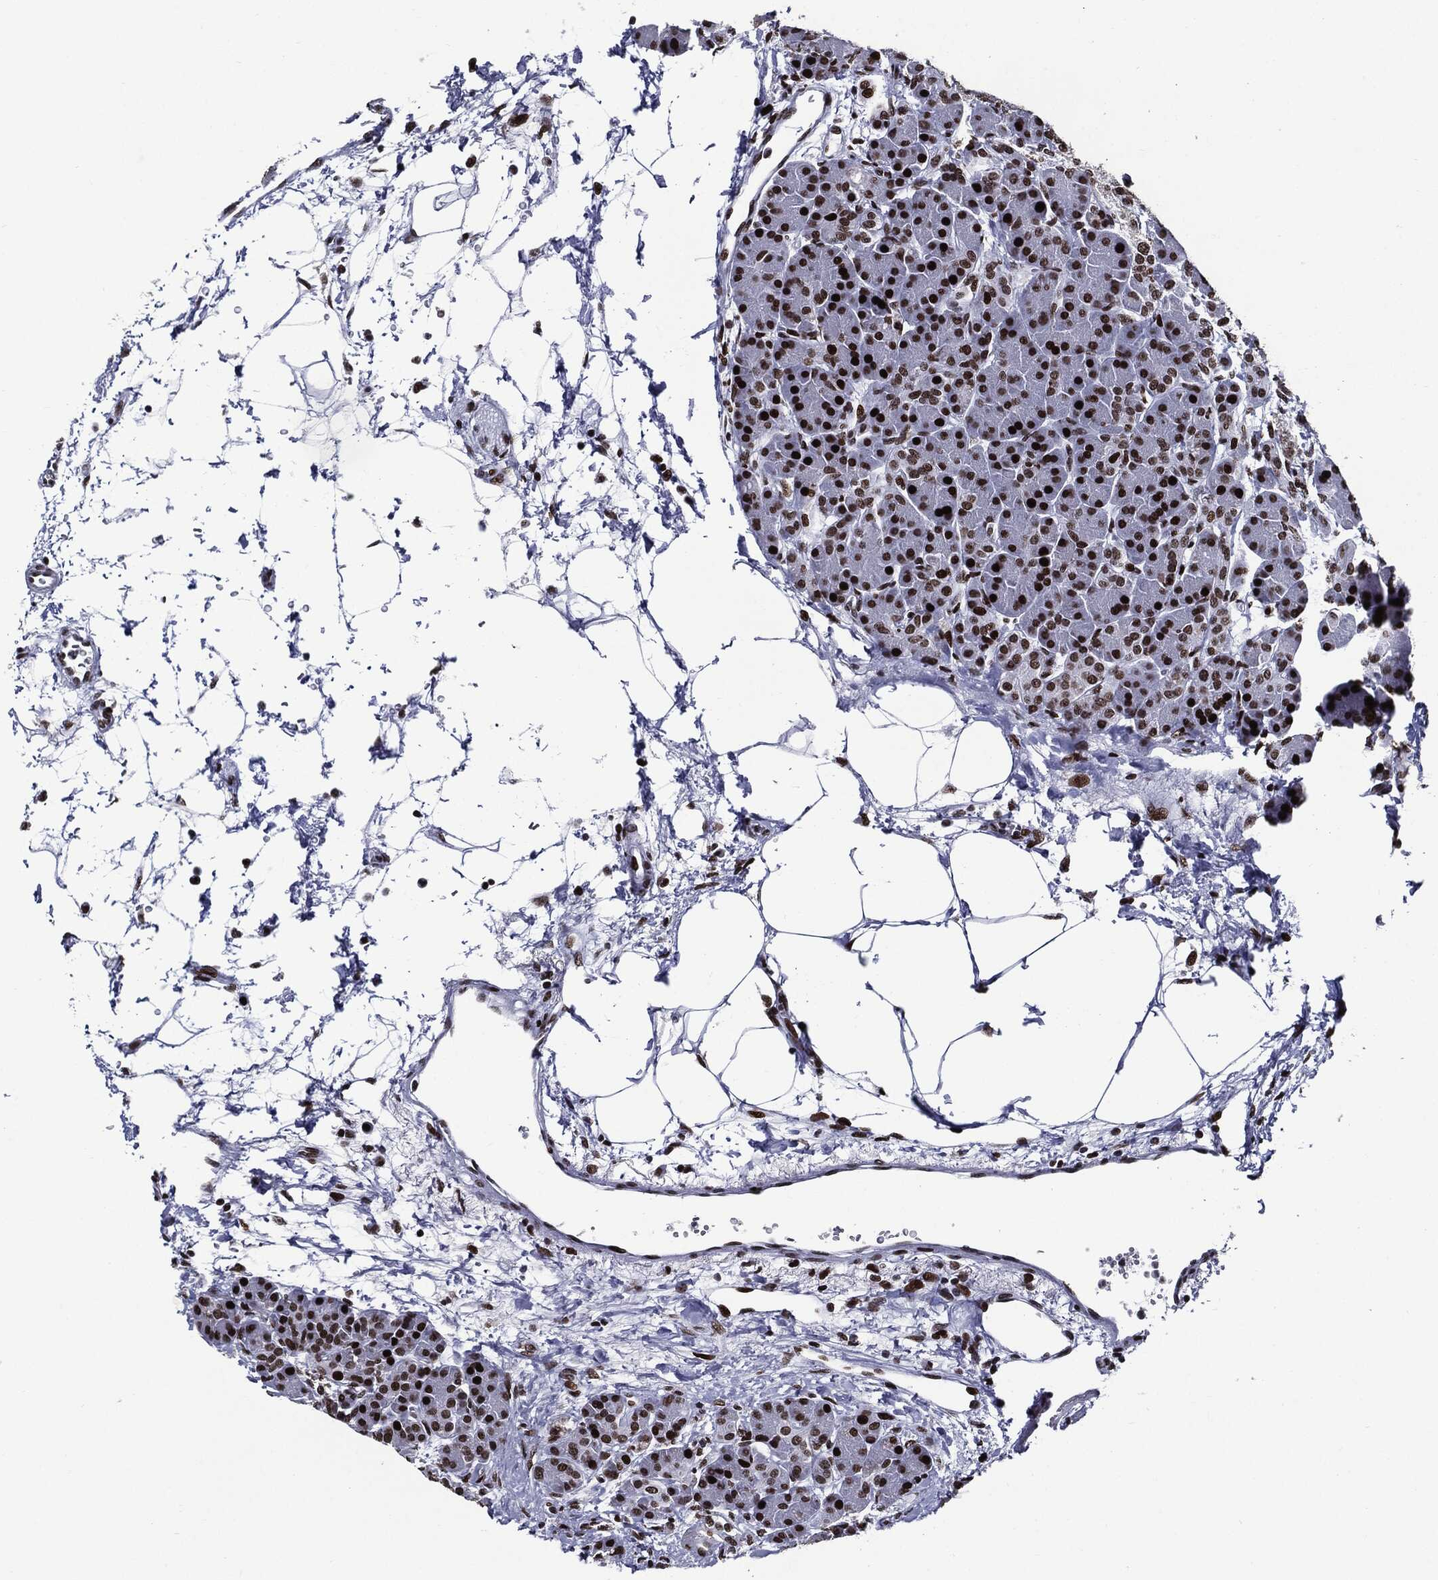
{"staining": {"intensity": "strong", "quantity": ">75%", "location": "nuclear"}, "tissue": "pancreas", "cell_type": "Exocrine glandular cells", "image_type": "normal", "snomed": [{"axis": "morphology", "description": "Normal tissue, NOS"}, {"axis": "topography", "description": "Pancreas"}], "caption": "Immunohistochemistry (DAB) staining of benign human pancreas shows strong nuclear protein expression in approximately >75% of exocrine glandular cells. Nuclei are stained in blue.", "gene": "ZFP91", "patient": {"sex": "female", "age": 63}}